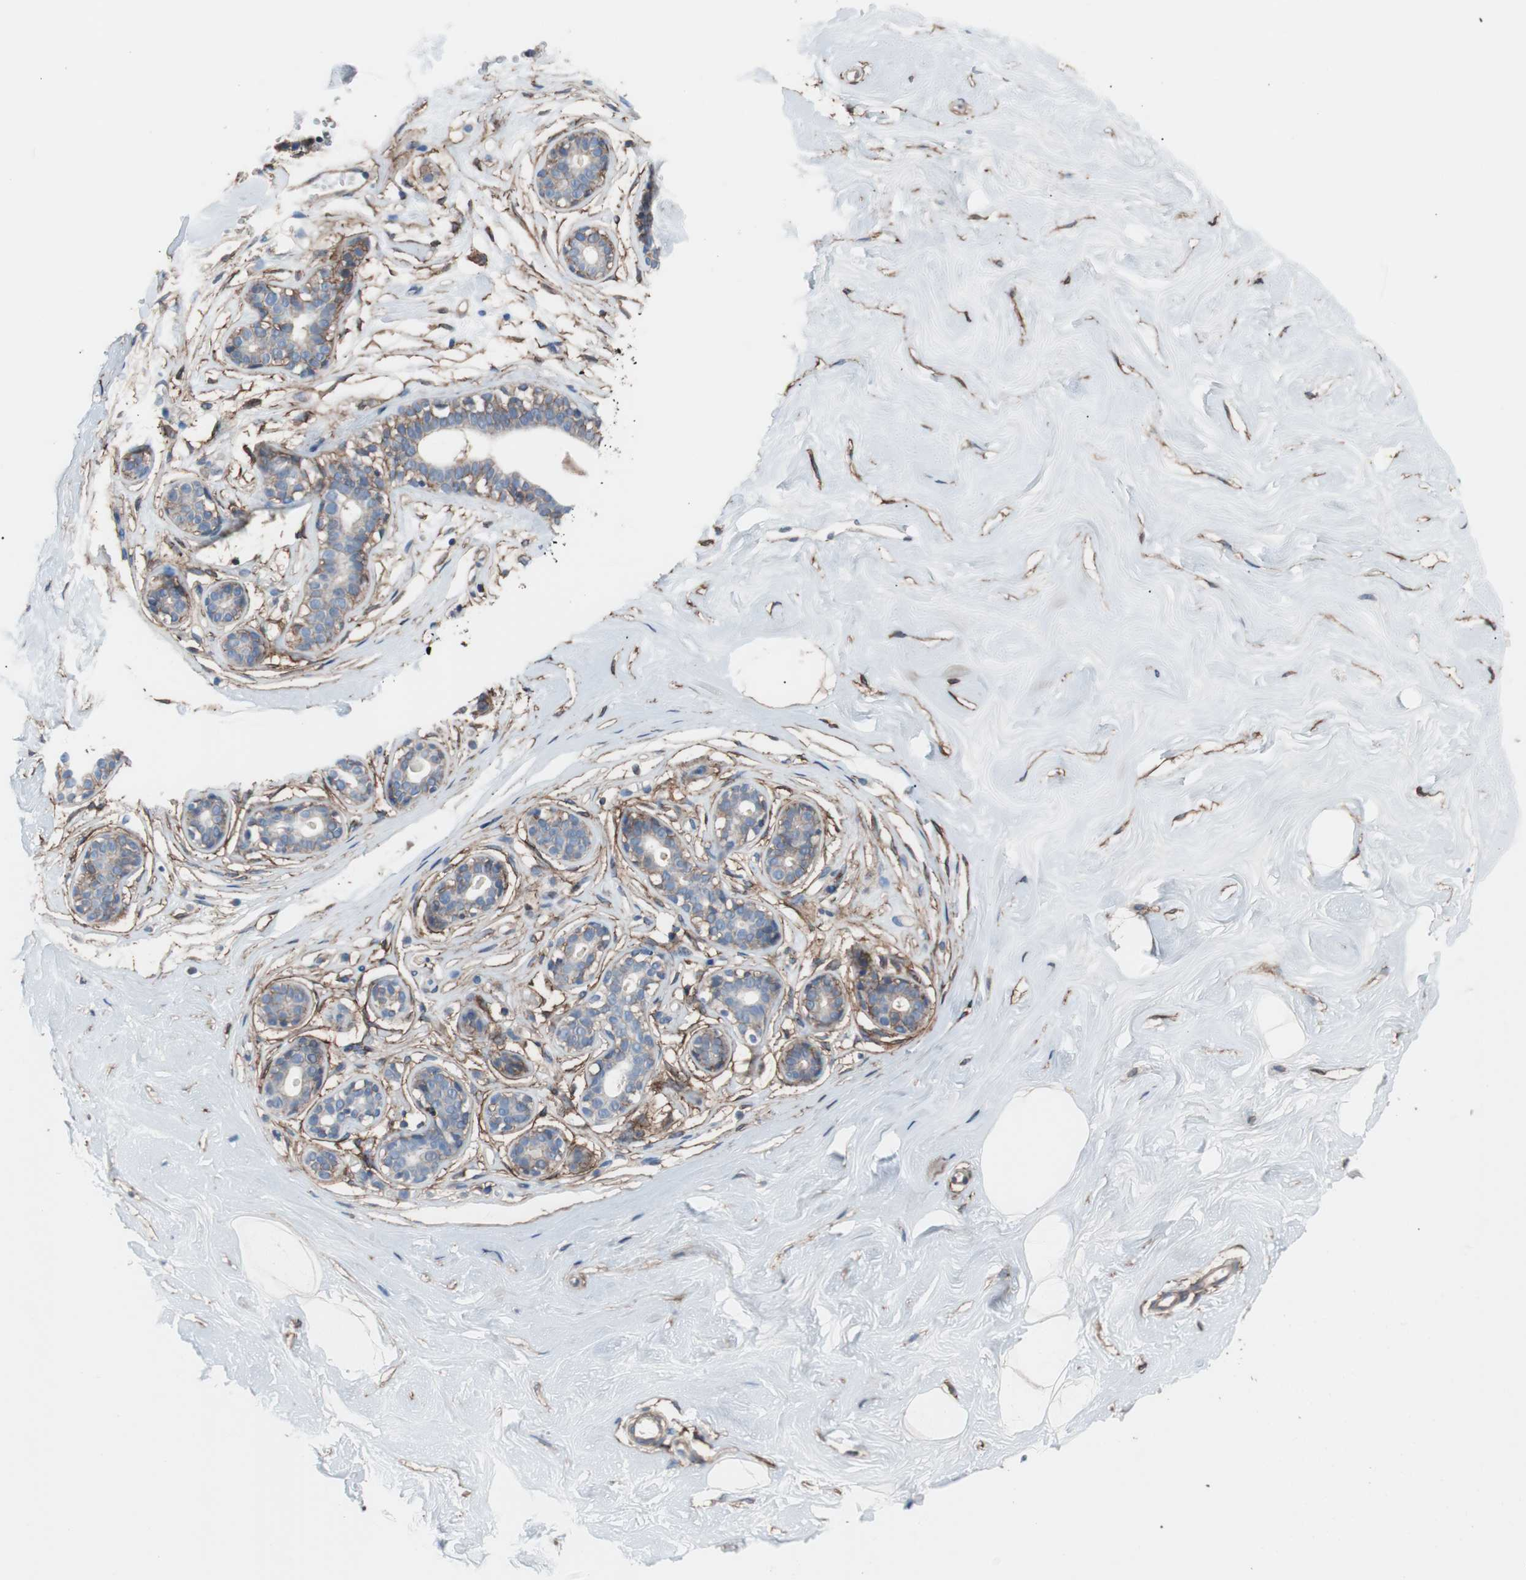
{"staining": {"intensity": "moderate", "quantity": "<25%", "location": "cytoplasmic/membranous"}, "tissue": "breast", "cell_type": "Adipocytes", "image_type": "normal", "snomed": [{"axis": "morphology", "description": "Normal tissue, NOS"}, {"axis": "topography", "description": "Breast"}], "caption": "Brown immunohistochemical staining in benign breast shows moderate cytoplasmic/membranous staining in about <25% of adipocytes.", "gene": "CD81", "patient": {"sex": "female", "age": 23}}